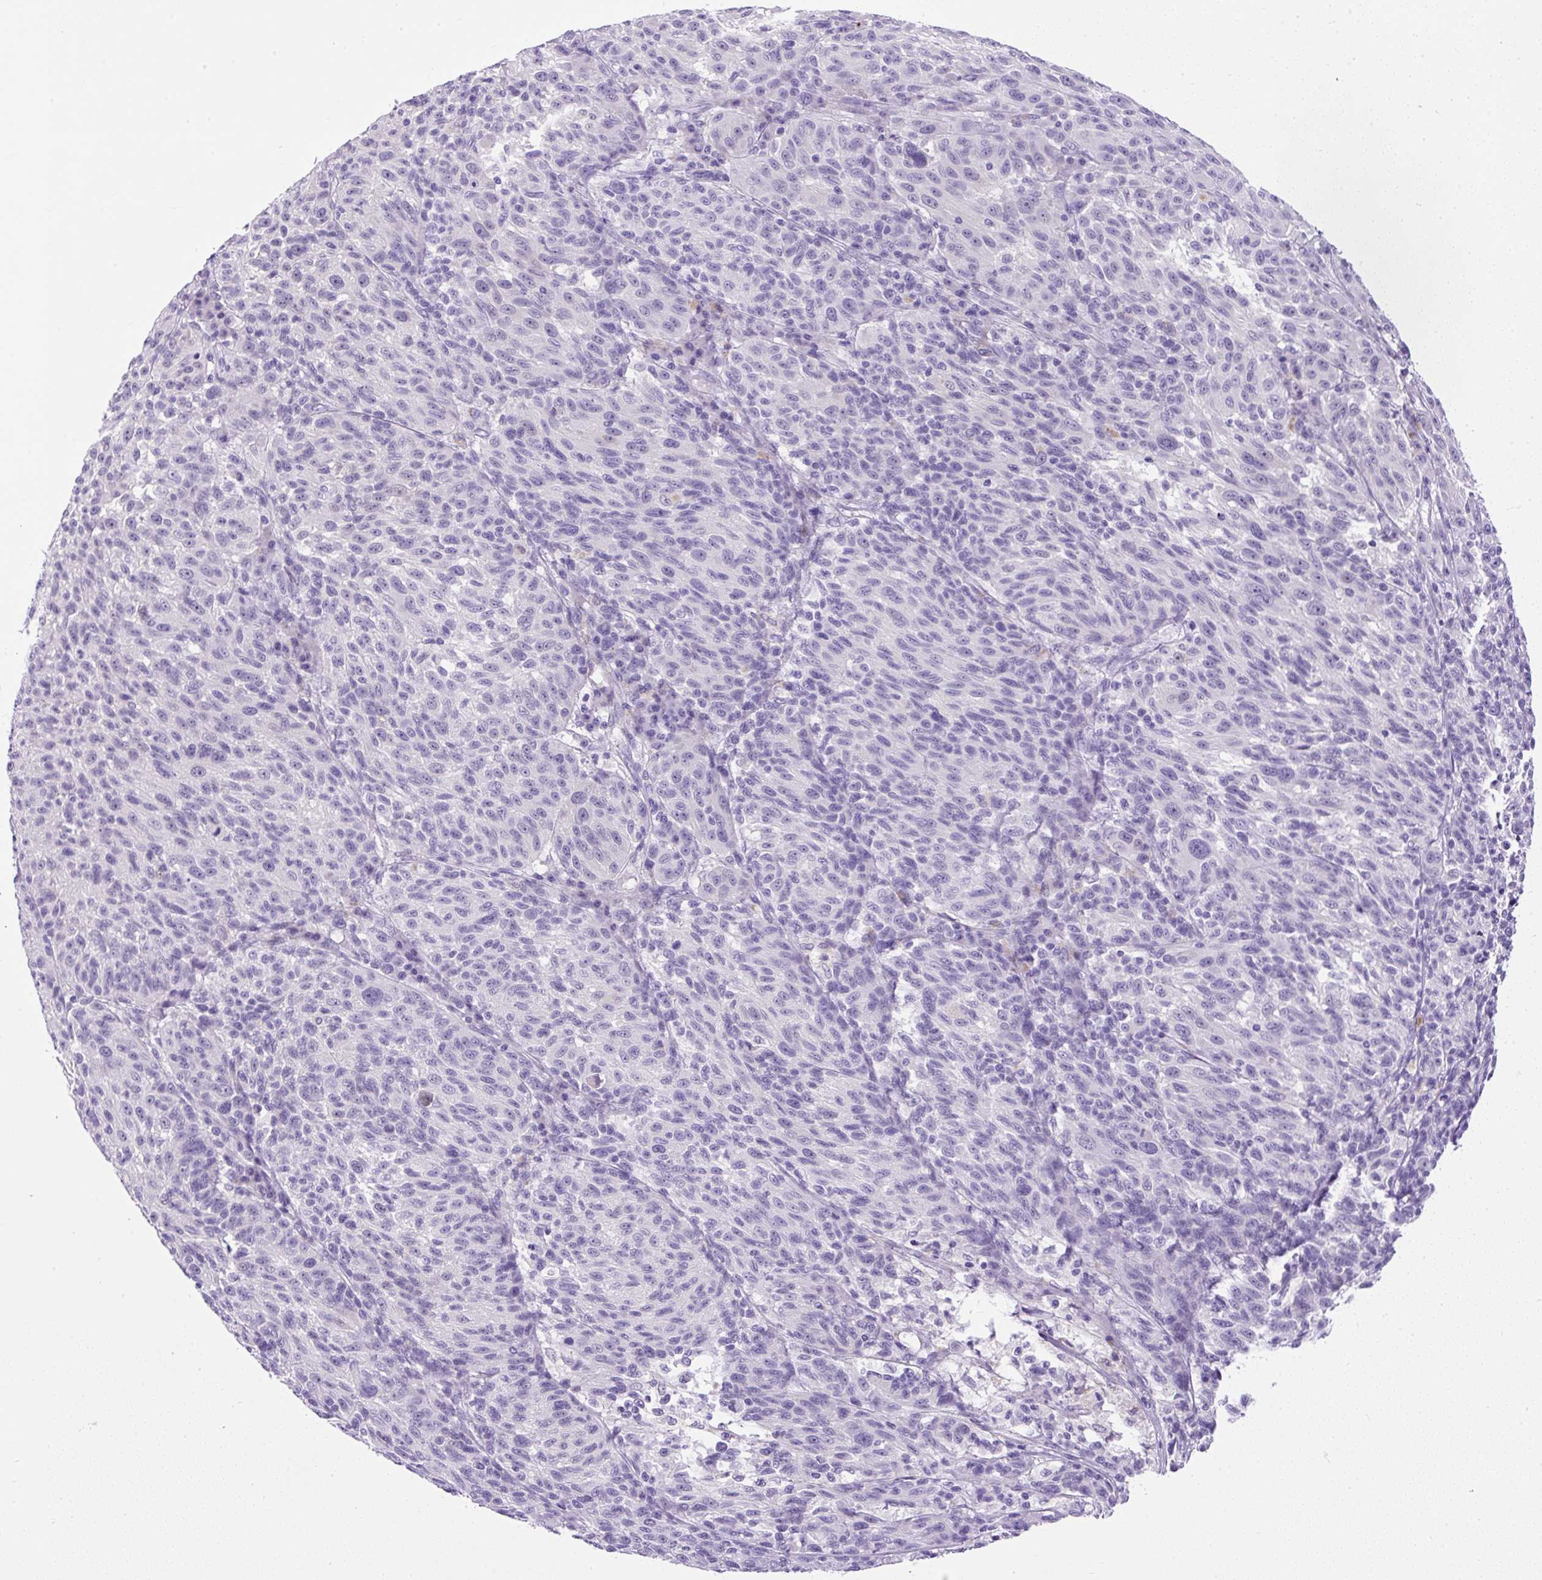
{"staining": {"intensity": "negative", "quantity": "none", "location": "none"}, "tissue": "melanoma", "cell_type": "Tumor cells", "image_type": "cancer", "snomed": [{"axis": "morphology", "description": "Malignant melanoma, NOS"}, {"axis": "topography", "description": "Skin"}], "caption": "DAB (3,3'-diaminobenzidine) immunohistochemical staining of human malignant melanoma reveals no significant expression in tumor cells.", "gene": "UPP1", "patient": {"sex": "male", "age": 53}}